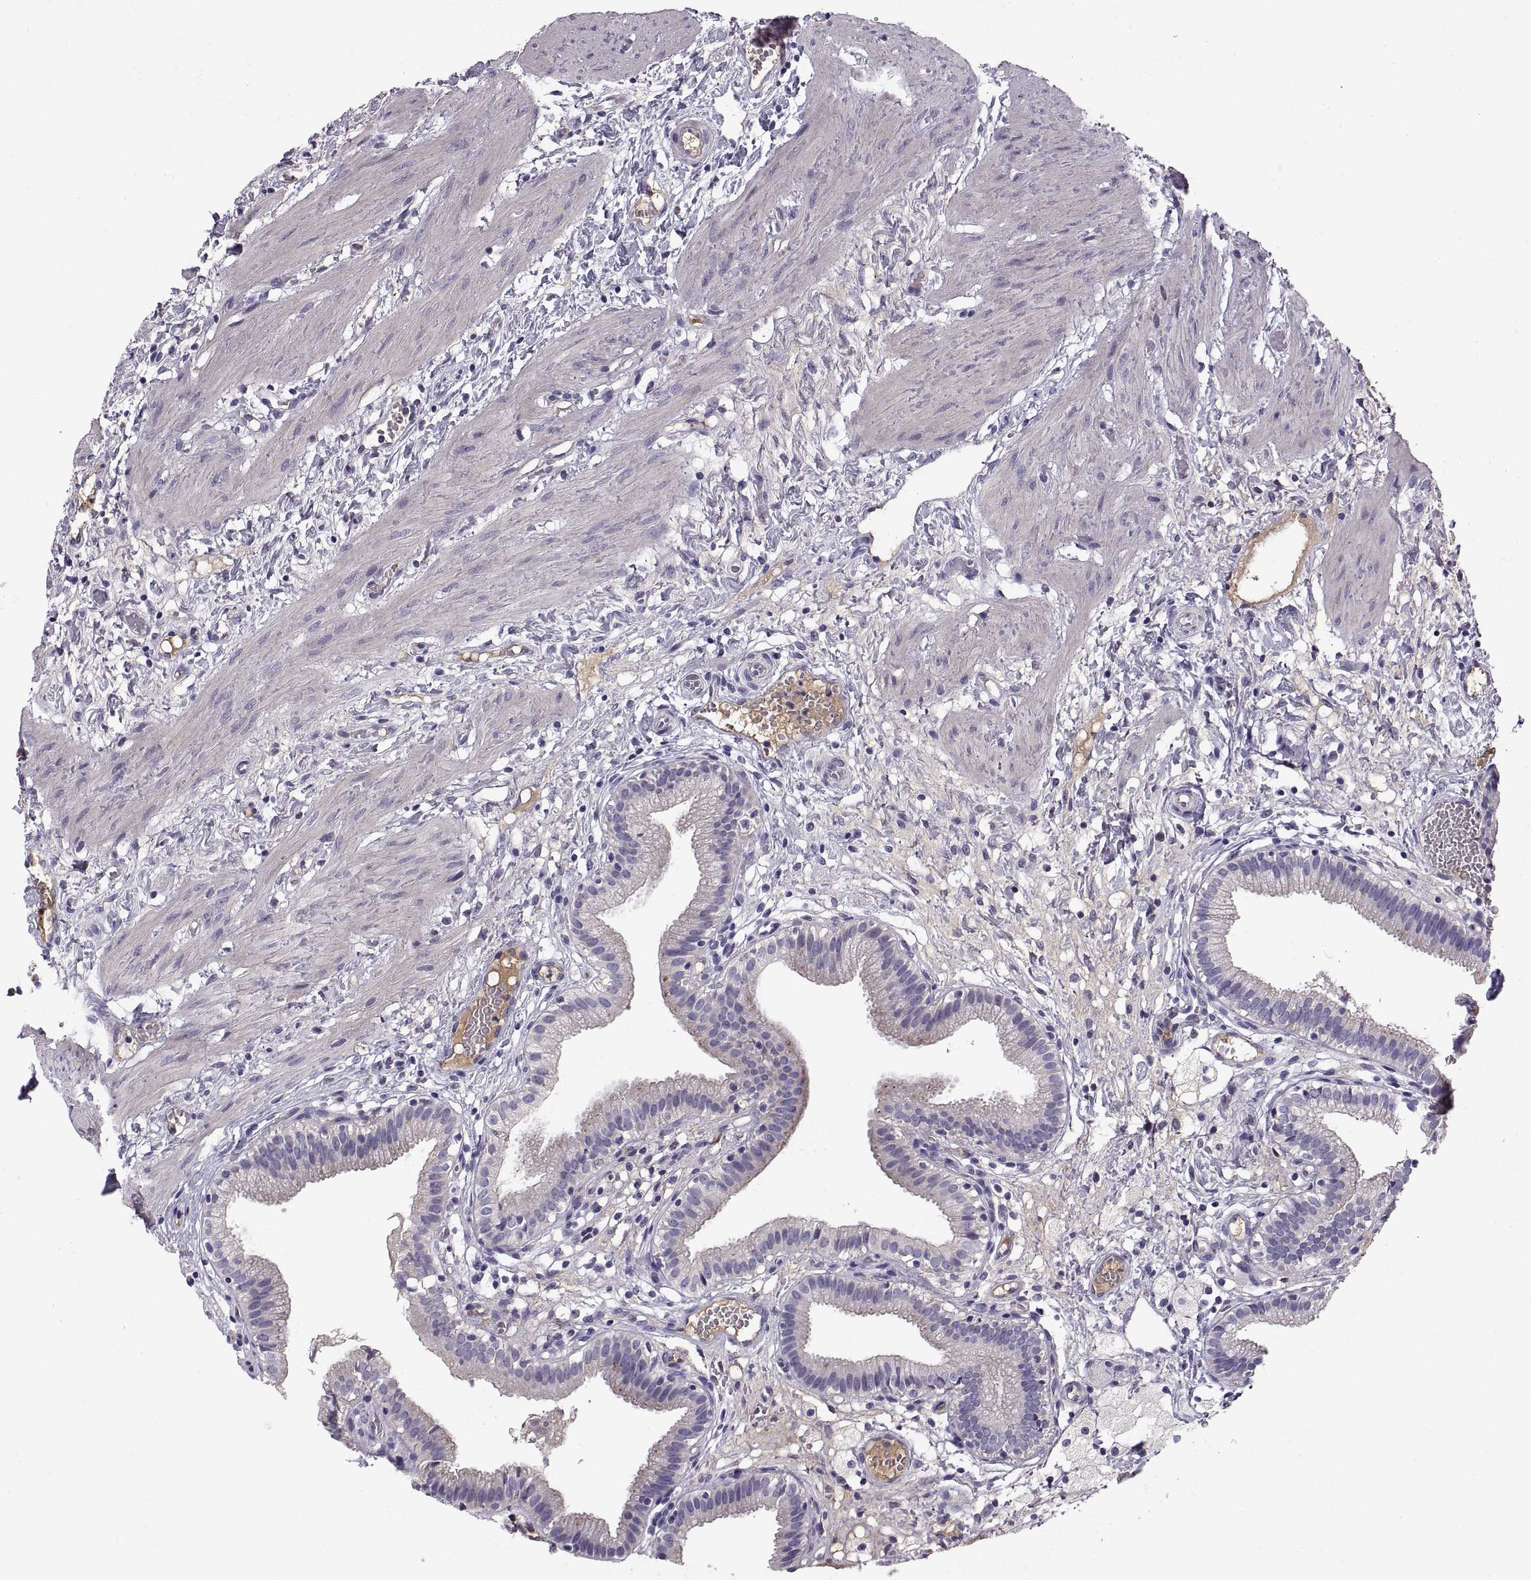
{"staining": {"intensity": "negative", "quantity": "none", "location": "none"}, "tissue": "gallbladder", "cell_type": "Glandular cells", "image_type": "normal", "snomed": [{"axis": "morphology", "description": "Normal tissue, NOS"}, {"axis": "topography", "description": "Gallbladder"}], "caption": "A micrograph of gallbladder stained for a protein exhibits no brown staining in glandular cells. (DAB immunohistochemistry (IHC), high magnification).", "gene": "ADAM32", "patient": {"sex": "female", "age": 24}}